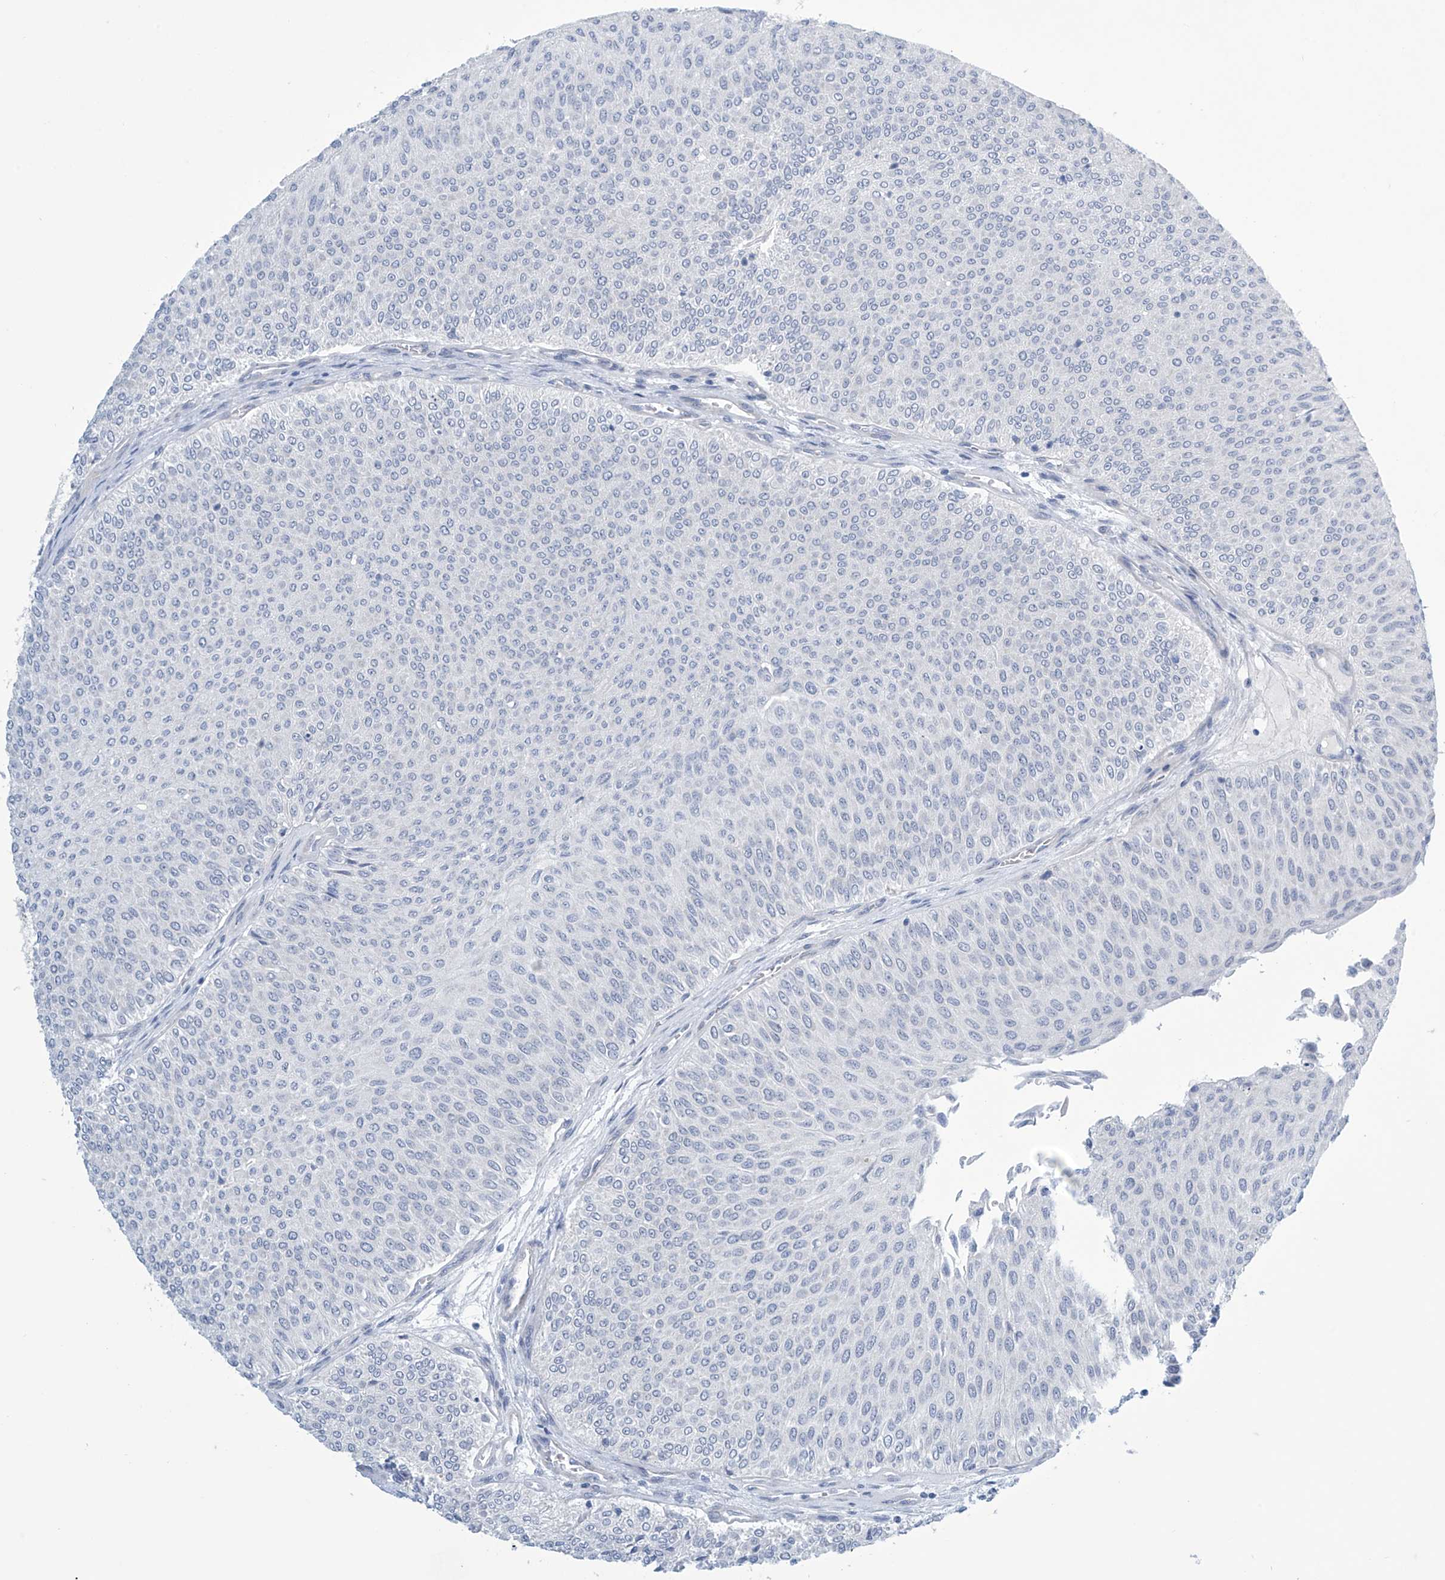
{"staining": {"intensity": "negative", "quantity": "none", "location": "none"}, "tissue": "urothelial cancer", "cell_type": "Tumor cells", "image_type": "cancer", "snomed": [{"axis": "morphology", "description": "Urothelial carcinoma, Low grade"}, {"axis": "topography", "description": "Urinary bladder"}], "caption": "A histopathology image of urothelial cancer stained for a protein exhibits no brown staining in tumor cells. (DAB IHC visualized using brightfield microscopy, high magnification).", "gene": "SLC35A5", "patient": {"sex": "male", "age": 78}}